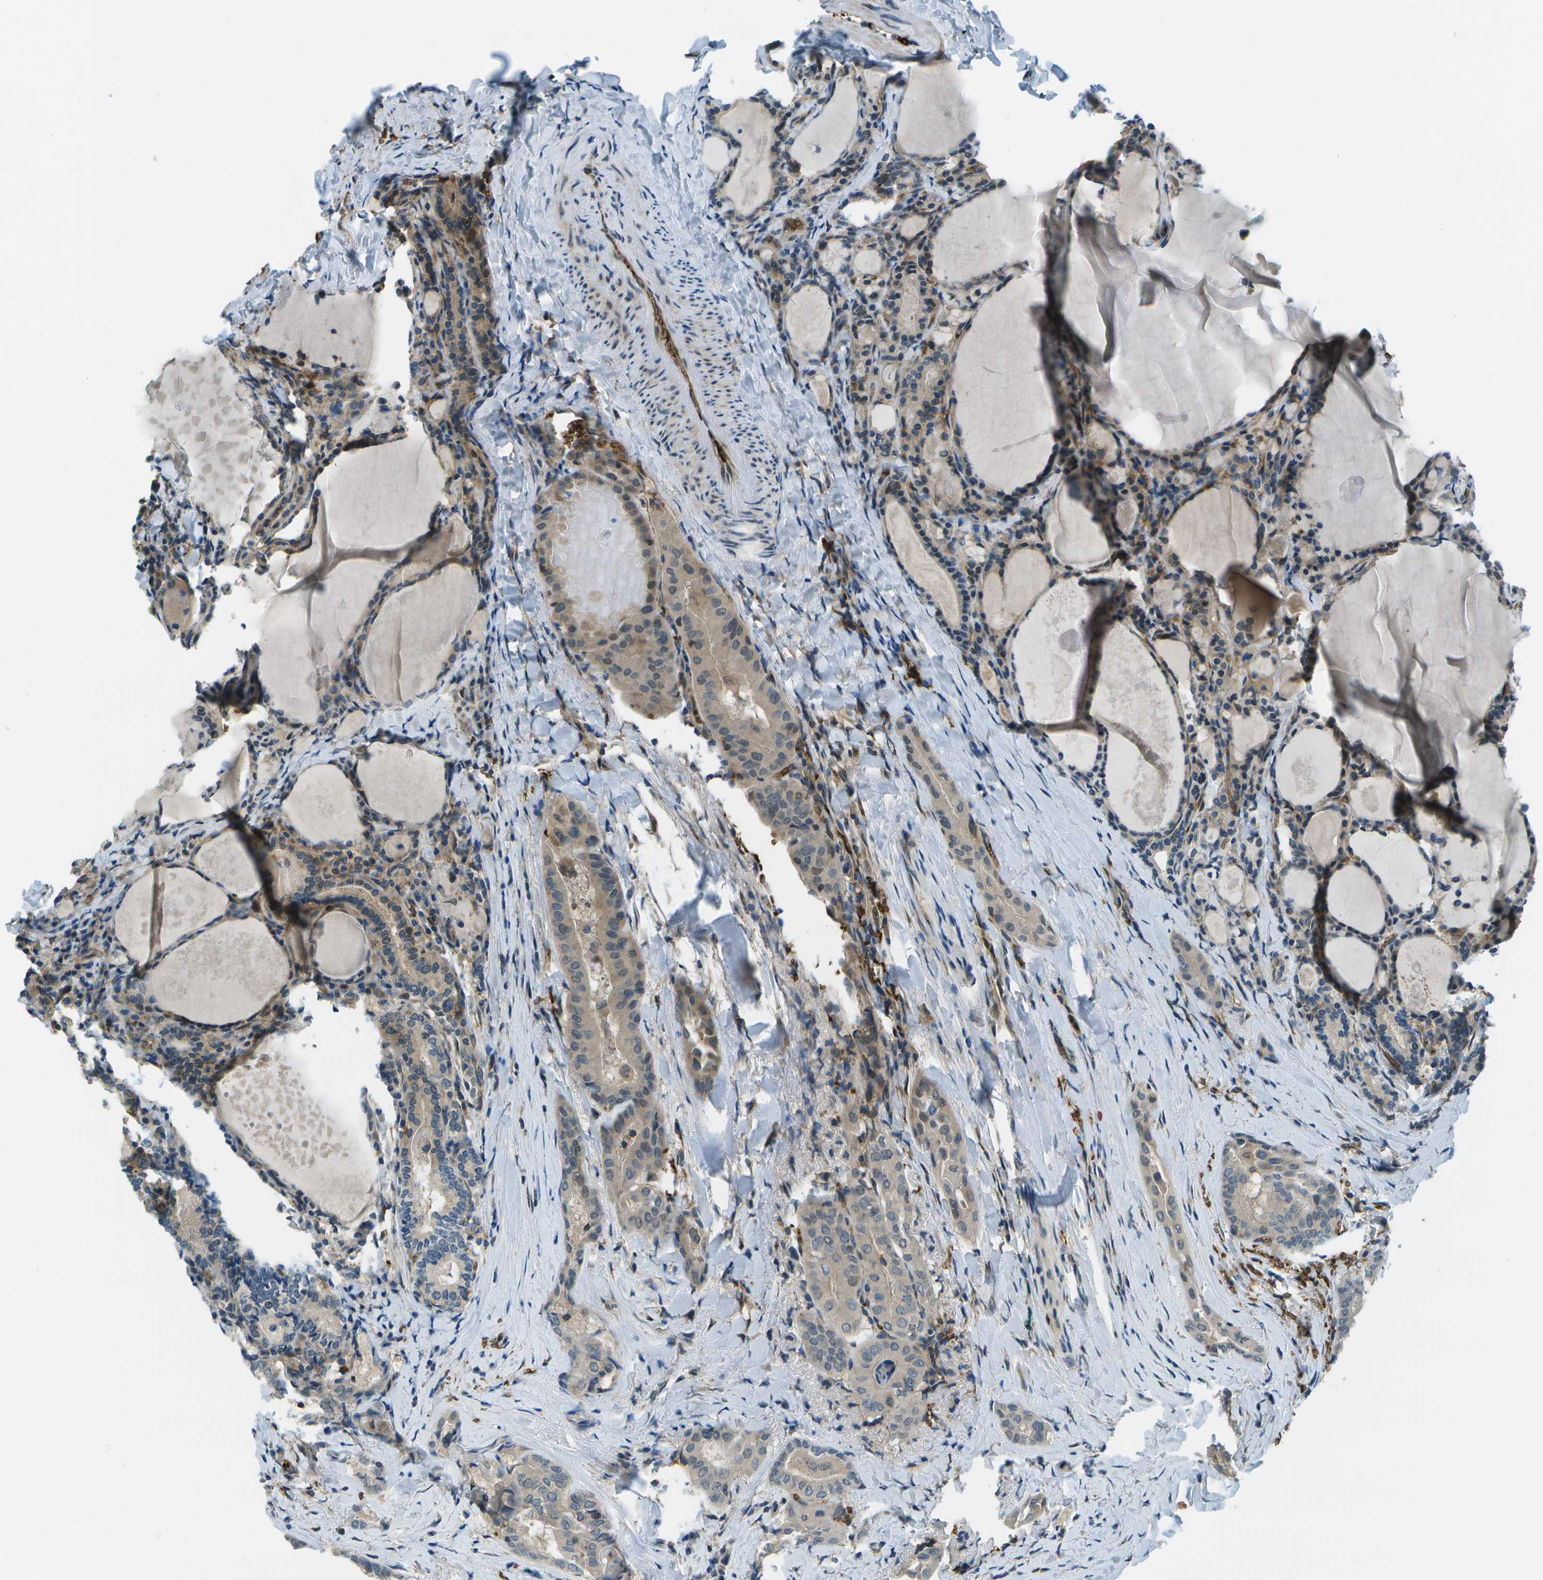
{"staining": {"intensity": "weak", "quantity": "<25%", "location": "cytoplasmic/membranous"}, "tissue": "thyroid cancer", "cell_type": "Tumor cells", "image_type": "cancer", "snomed": [{"axis": "morphology", "description": "Papillary adenocarcinoma, NOS"}, {"axis": "topography", "description": "Thyroid gland"}], "caption": "Immunohistochemical staining of papillary adenocarcinoma (thyroid) exhibits no significant staining in tumor cells.", "gene": "CTIF", "patient": {"sex": "female", "age": 42}}